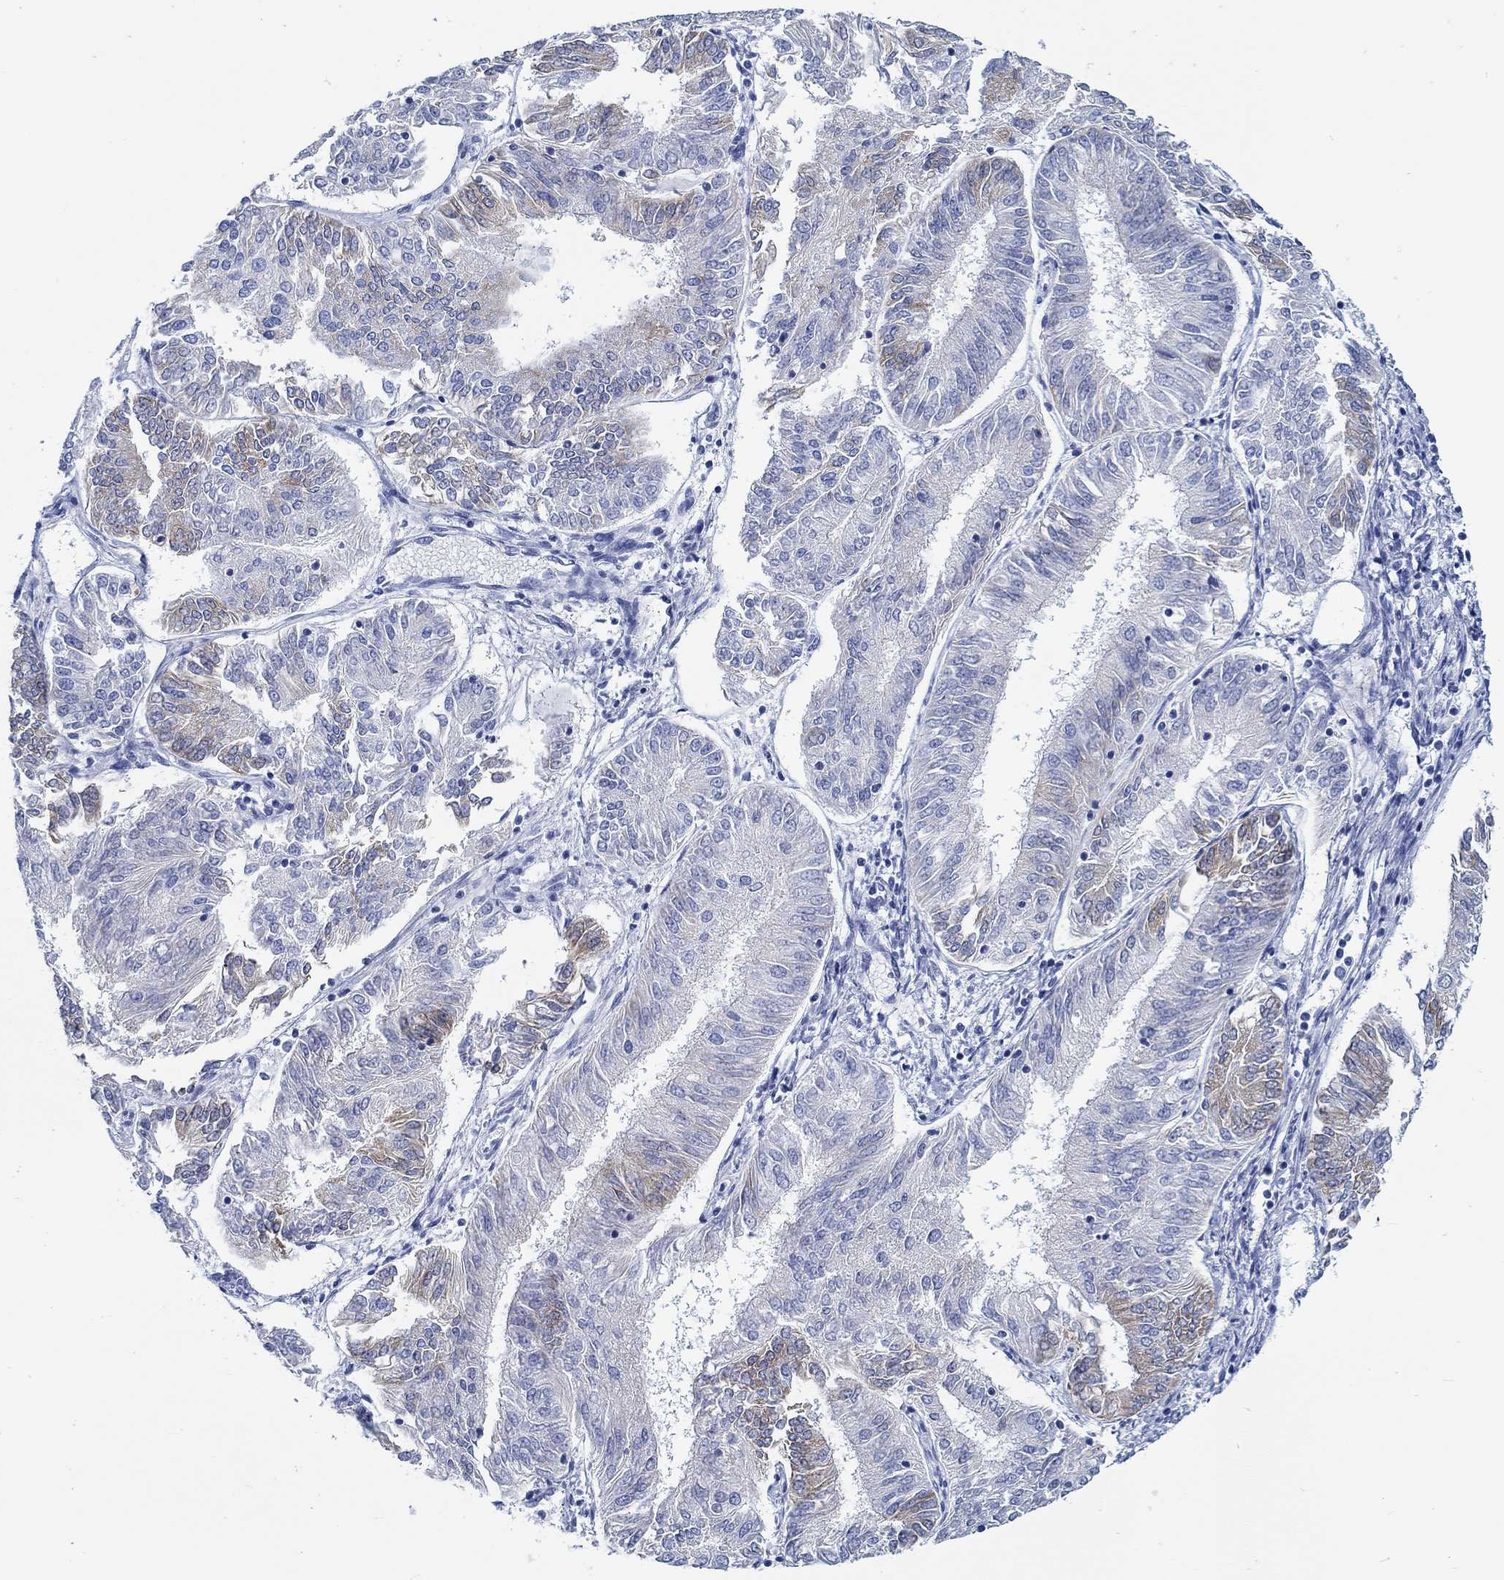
{"staining": {"intensity": "moderate", "quantity": "<25%", "location": "cytoplasmic/membranous"}, "tissue": "endometrial cancer", "cell_type": "Tumor cells", "image_type": "cancer", "snomed": [{"axis": "morphology", "description": "Adenocarcinoma, NOS"}, {"axis": "topography", "description": "Endometrium"}], "caption": "Tumor cells demonstrate moderate cytoplasmic/membranous staining in approximately <25% of cells in adenocarcinoma (endometrial).", "gene": "RD3L", "patient": {"sex": "female", "age": 58}}